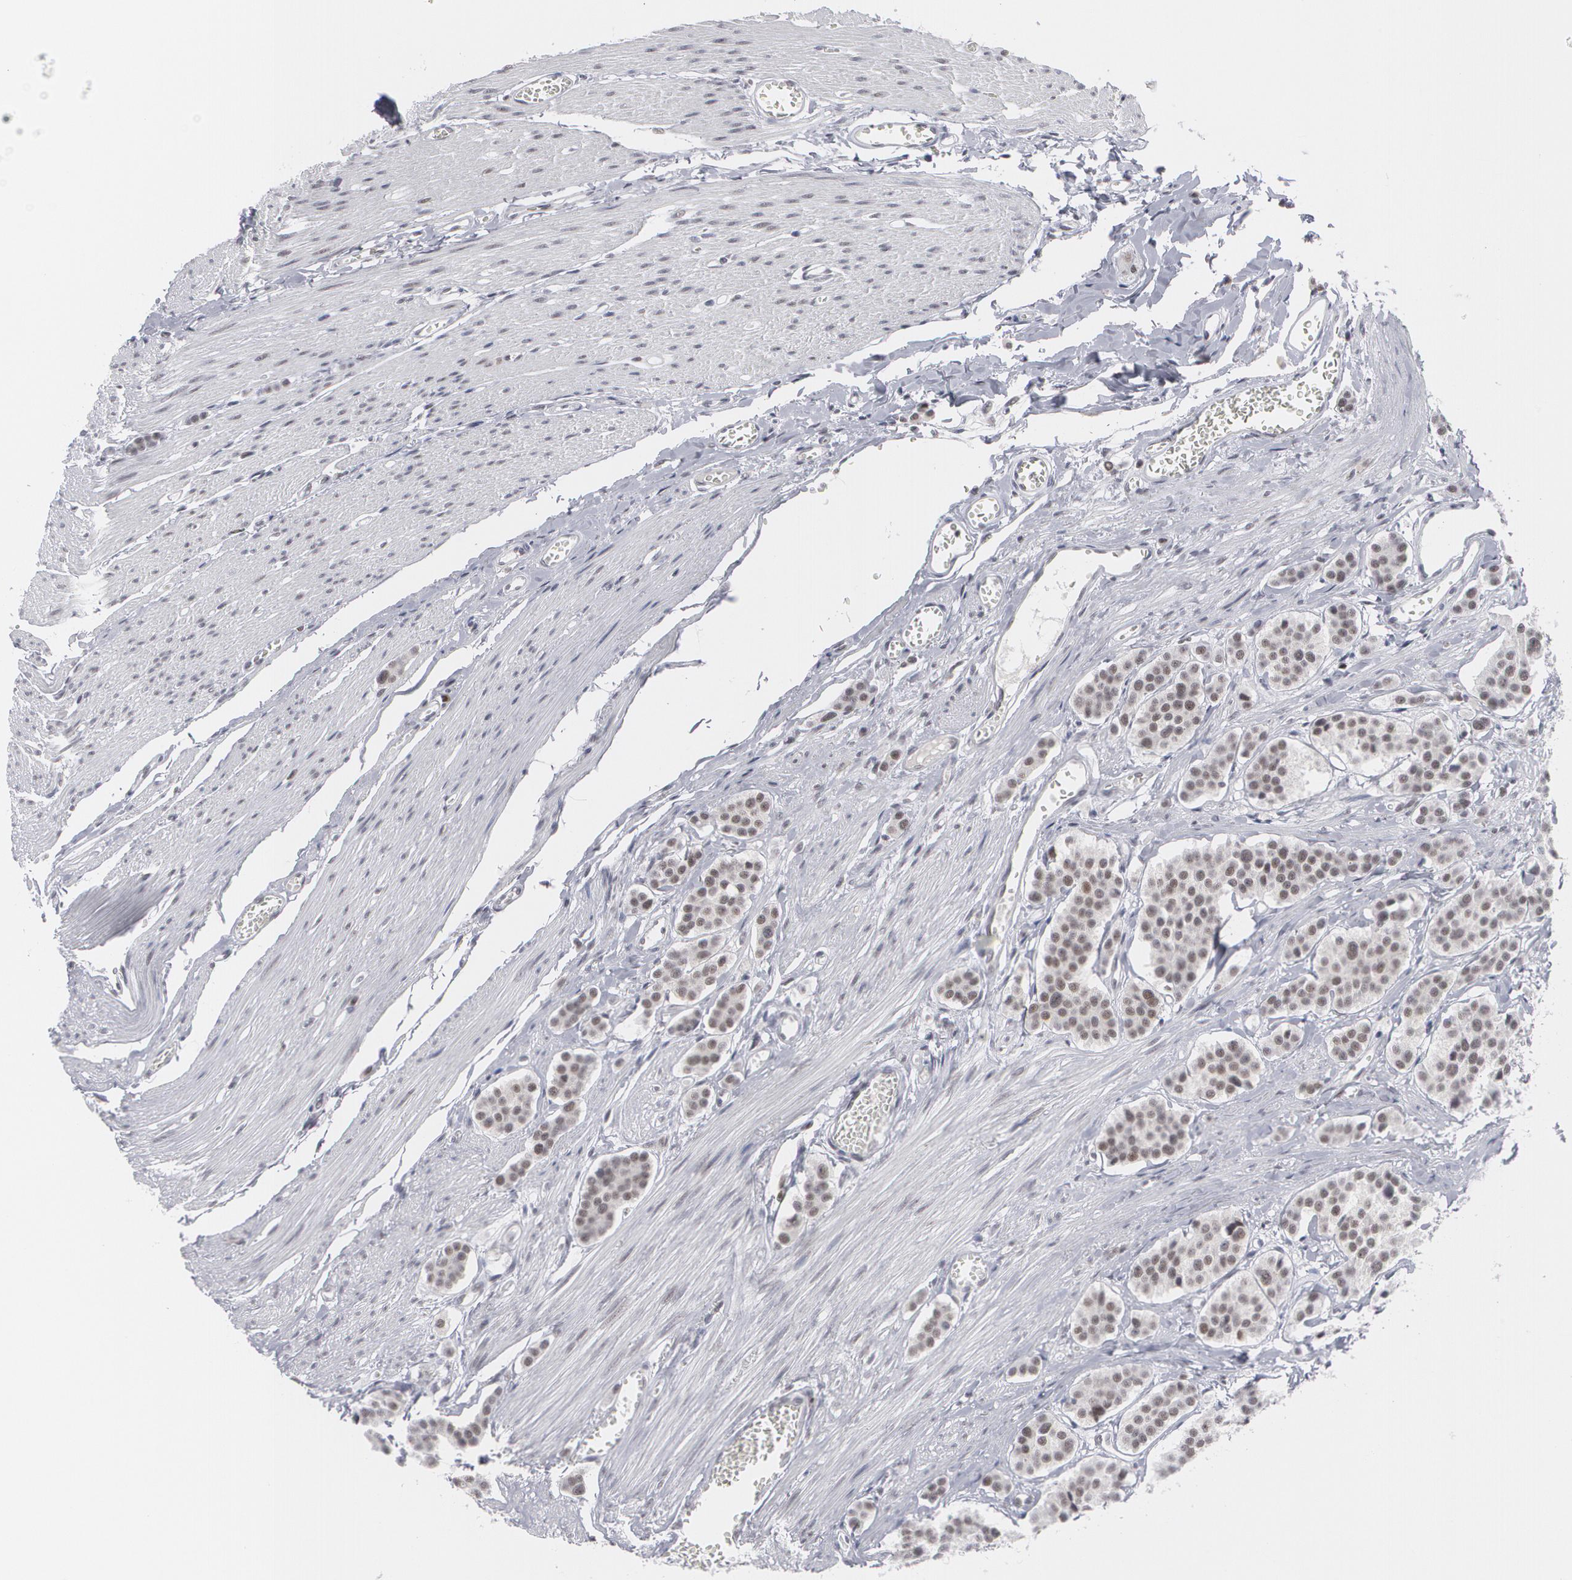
{"staining": {"intensity": "weak", "quantity": ">75%", "location": "nuclear"}, "tissue": "carcinoid", "cell_type": "Tumor cells", "image_type": "cancer", "snomed": [{"axis": "morphology", "description": "Carcinoid, malignant, NOS"}, {"axis": "topography", "description": "Small intestine"}], "caption": "Tumor cells demonstrate low levels of weak nuclear staining in approximately >75% of cells in human carcinoid (malignant).", "gene": "MCL1", "patient": {"sex": "male", "age": 60}}